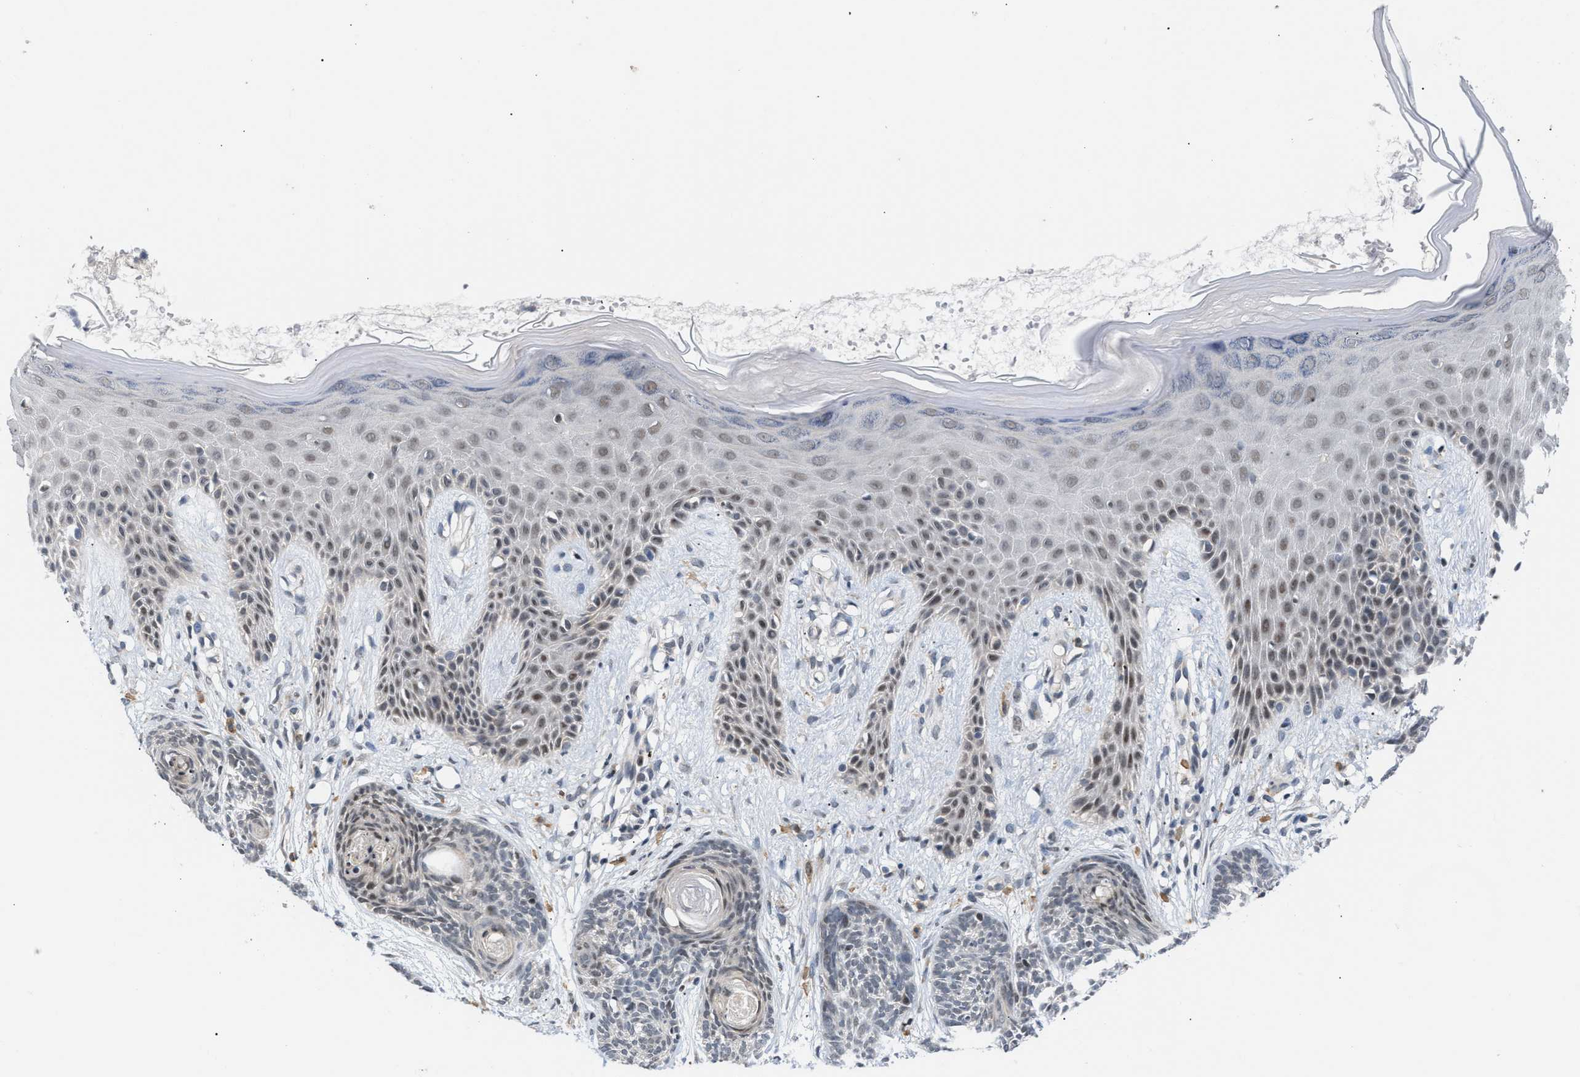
{"staining": {"intensity": "weak", "quantity": "<25%", "location": "nuclear"}, "tissue": "skin cancer", "cell_type": "Tumor cells", "image_type": "cancer", "snomed": [{"axis": "morphology", "description": "Basal cell carcinoma"}, {"axis": "topography", "description": "Skin"}], "caption": "There is no significant positivity in tumor cells of skin basal cell carcinoma. (DAB immunohistochemistry with hematoxylin counter stain).", "gene": "TXNRD3", "patient": {"sex": "female", "age": 59}}